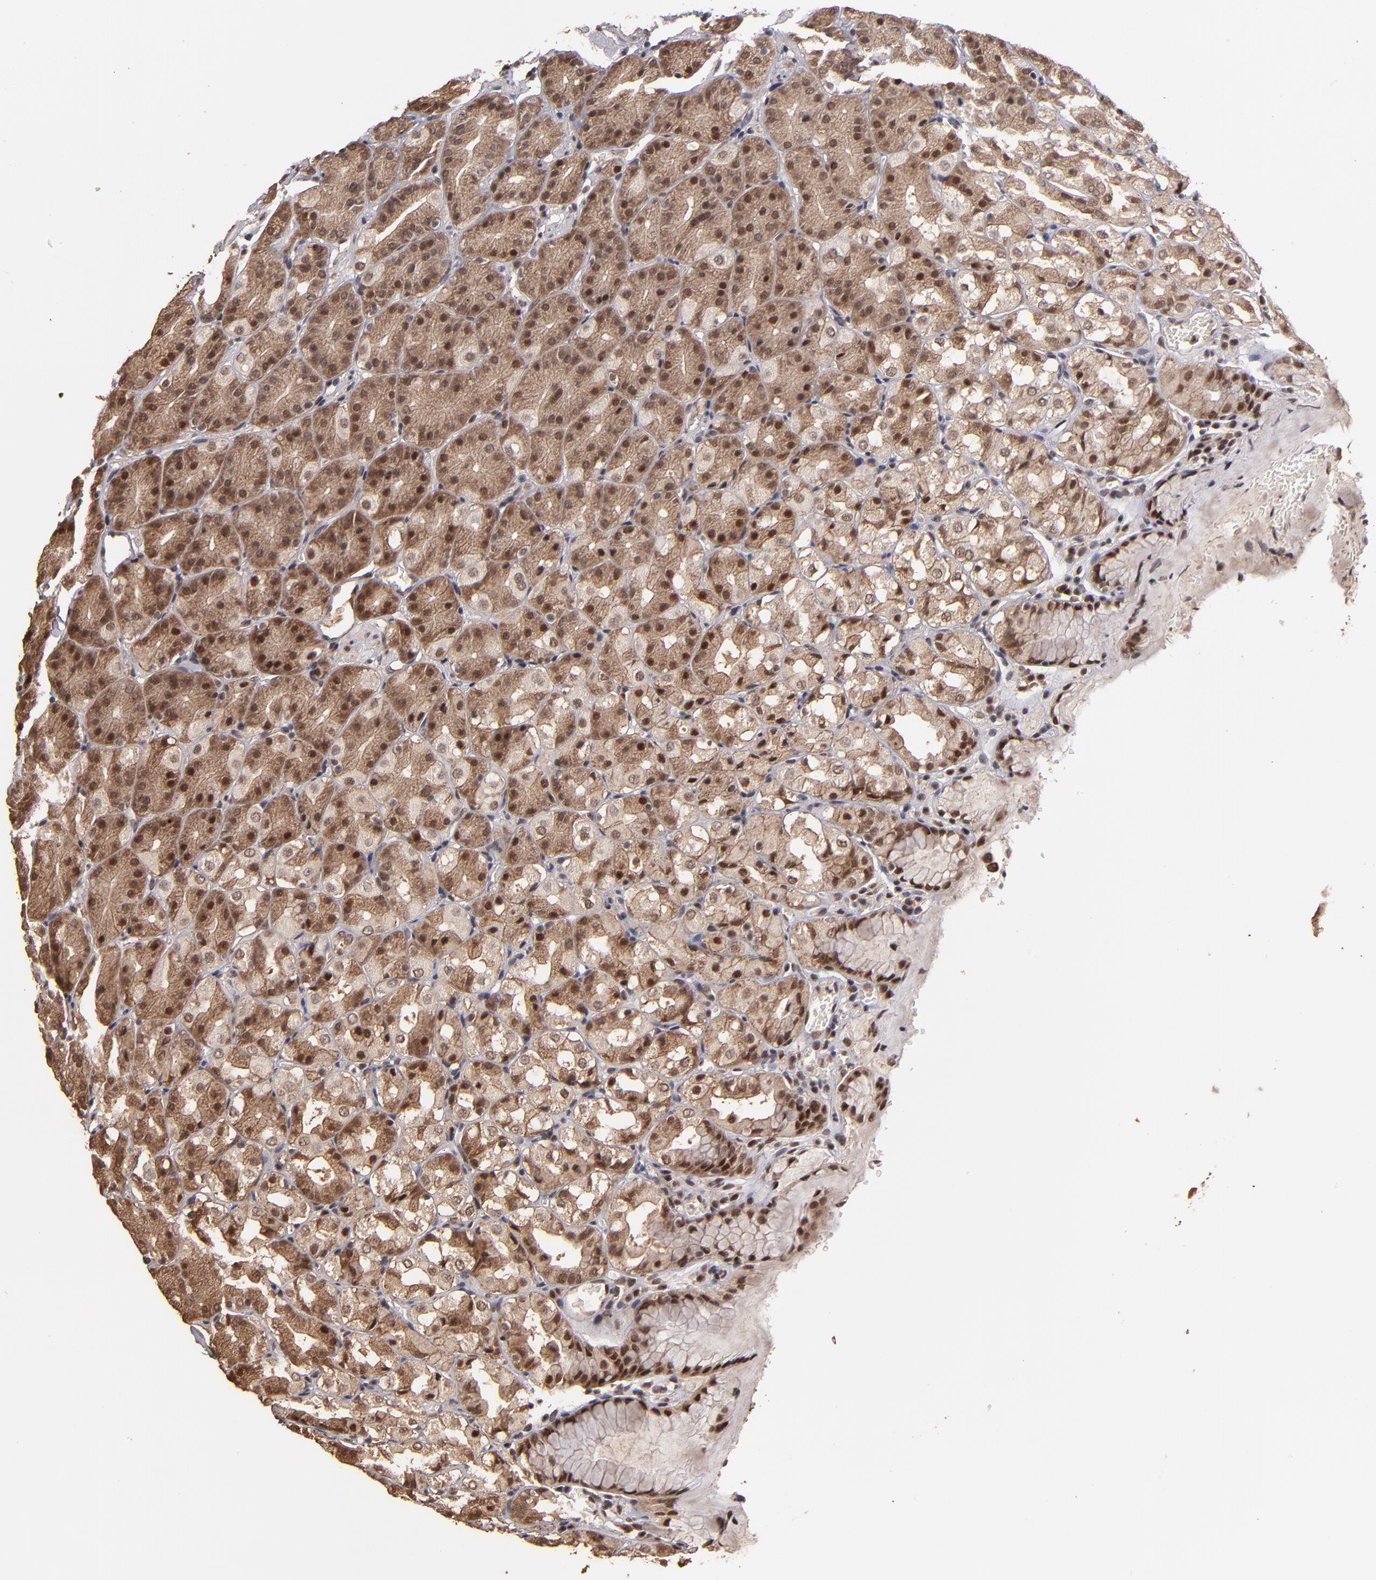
{"staining": {"intensity": "moderate", "quantity": "25%-75%", "location": "cytoplasmic/membranous,nuclear"}, "tissue": "stomach", "cell_type": "Glandular cells", "image_type": "normal", "snomed": [{"axis": "morphology", "description": "Normal tissue, NOS"}, {"axis": "topography", "description": "Stomach, upper"}], "caption": "The photomicrograph reveals immunohistochemical staining of unremarkable stomach. There is moderate cytoplasmic/membranous,nuclear positivity is appreciated in approximately 25%-75% of glandular cells.", "gene": "EAPP", "patient": {"sex": "female", "age": 81}}